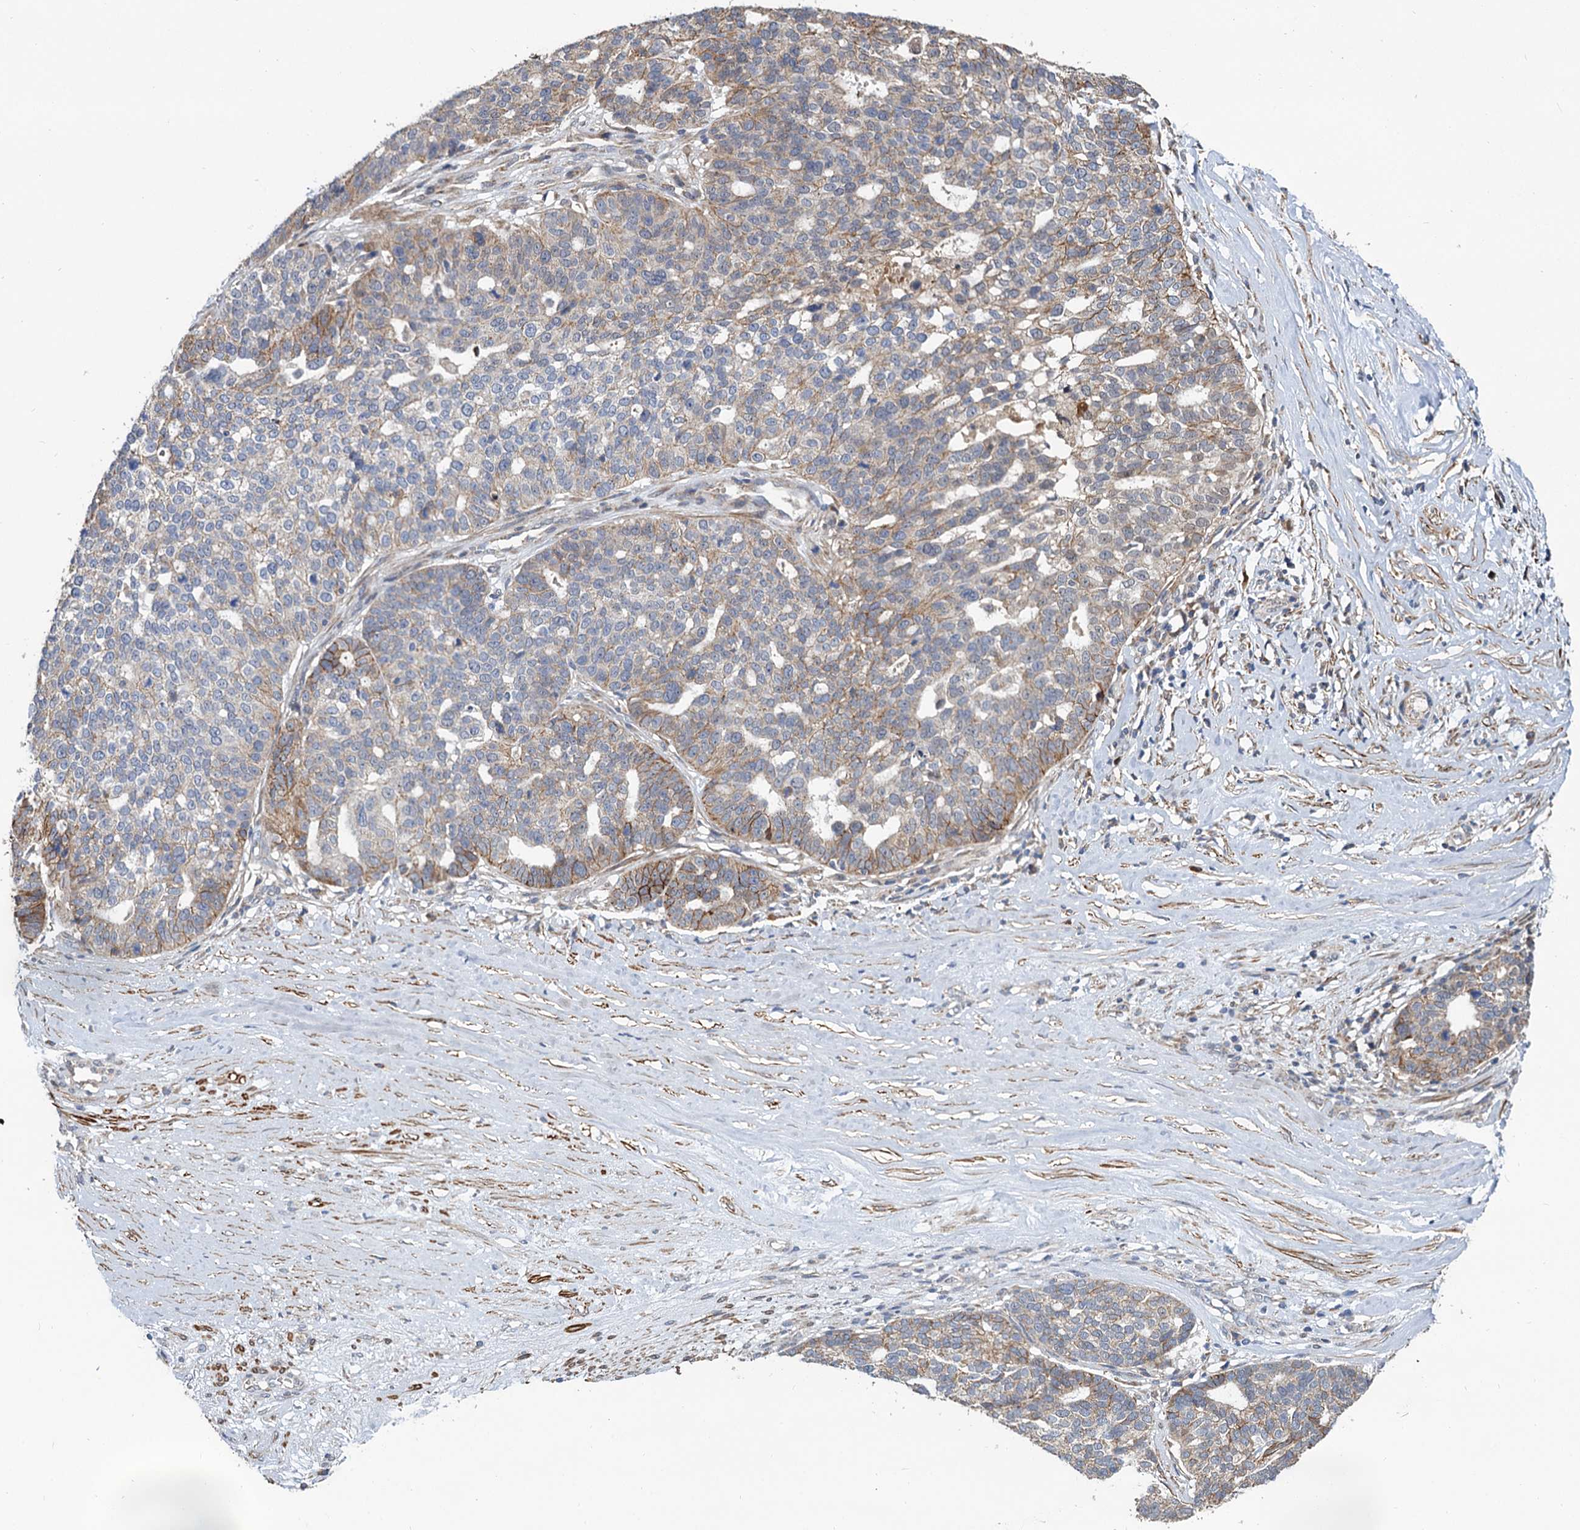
{"staining": {"intensity": "moderate", "quantity": "<25%", "location": "cytoplasmic/membranous"}, "tissue": "ovarian cancer", "cell_type": "Tumor cells", "image_type": "cancer", "snomed": [{"axis": "morphology", "description": "Cystadenocarcinoma, serous, NOS"}, {"axis": "topography", "description": "Ovary"}], "caption": "Protein staining reveals moderate cytoplasmic/membranous expression in approximately <25% of tumor cells in ovarian serous cystadenocarcinoma.", "gene": "ALKBH7", "patient": {"sex": "female", "age": 59}}